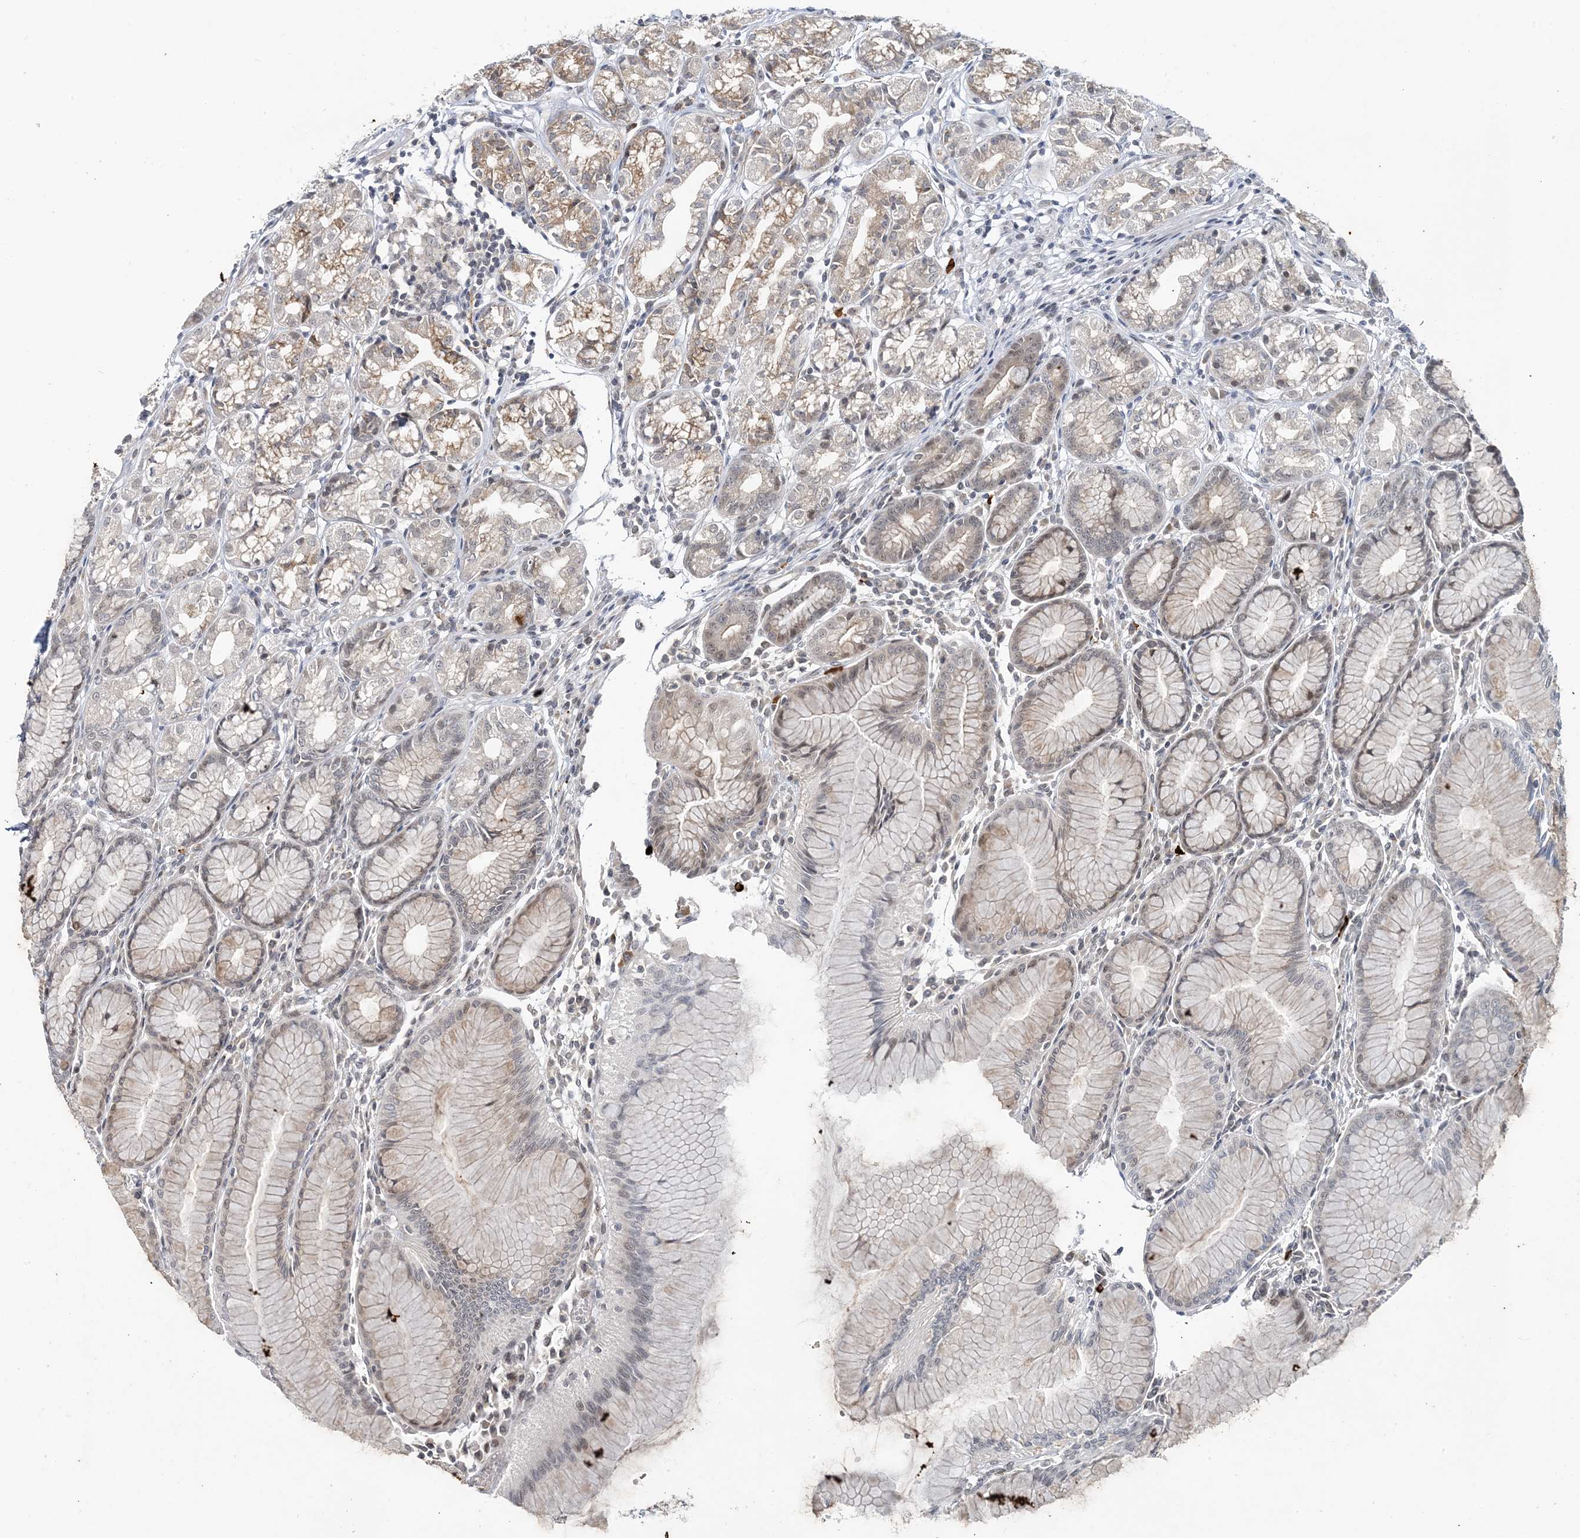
{"staining": {"intensity": "weak", "quantity": "25%-75%", "location": "cytoplasmic/membranous,nuclear"}, "tissue": "stomach", "cell_type": "Glandular cells", "image_type": "normal", "snomed": [{"axis": "morphology", "description": "Normal tissue, NOS"}, {"axis": "topography", "description": "Stomach"}], "caption": "Stomach was stained to show a protein in brown. There is low levels of weak cytoplasmic/membranous,nuclear positivity in approximately 25%-75% of glandular cells.", "gene": "LEXM", "patient": {"sex": "female", "age": 57}}